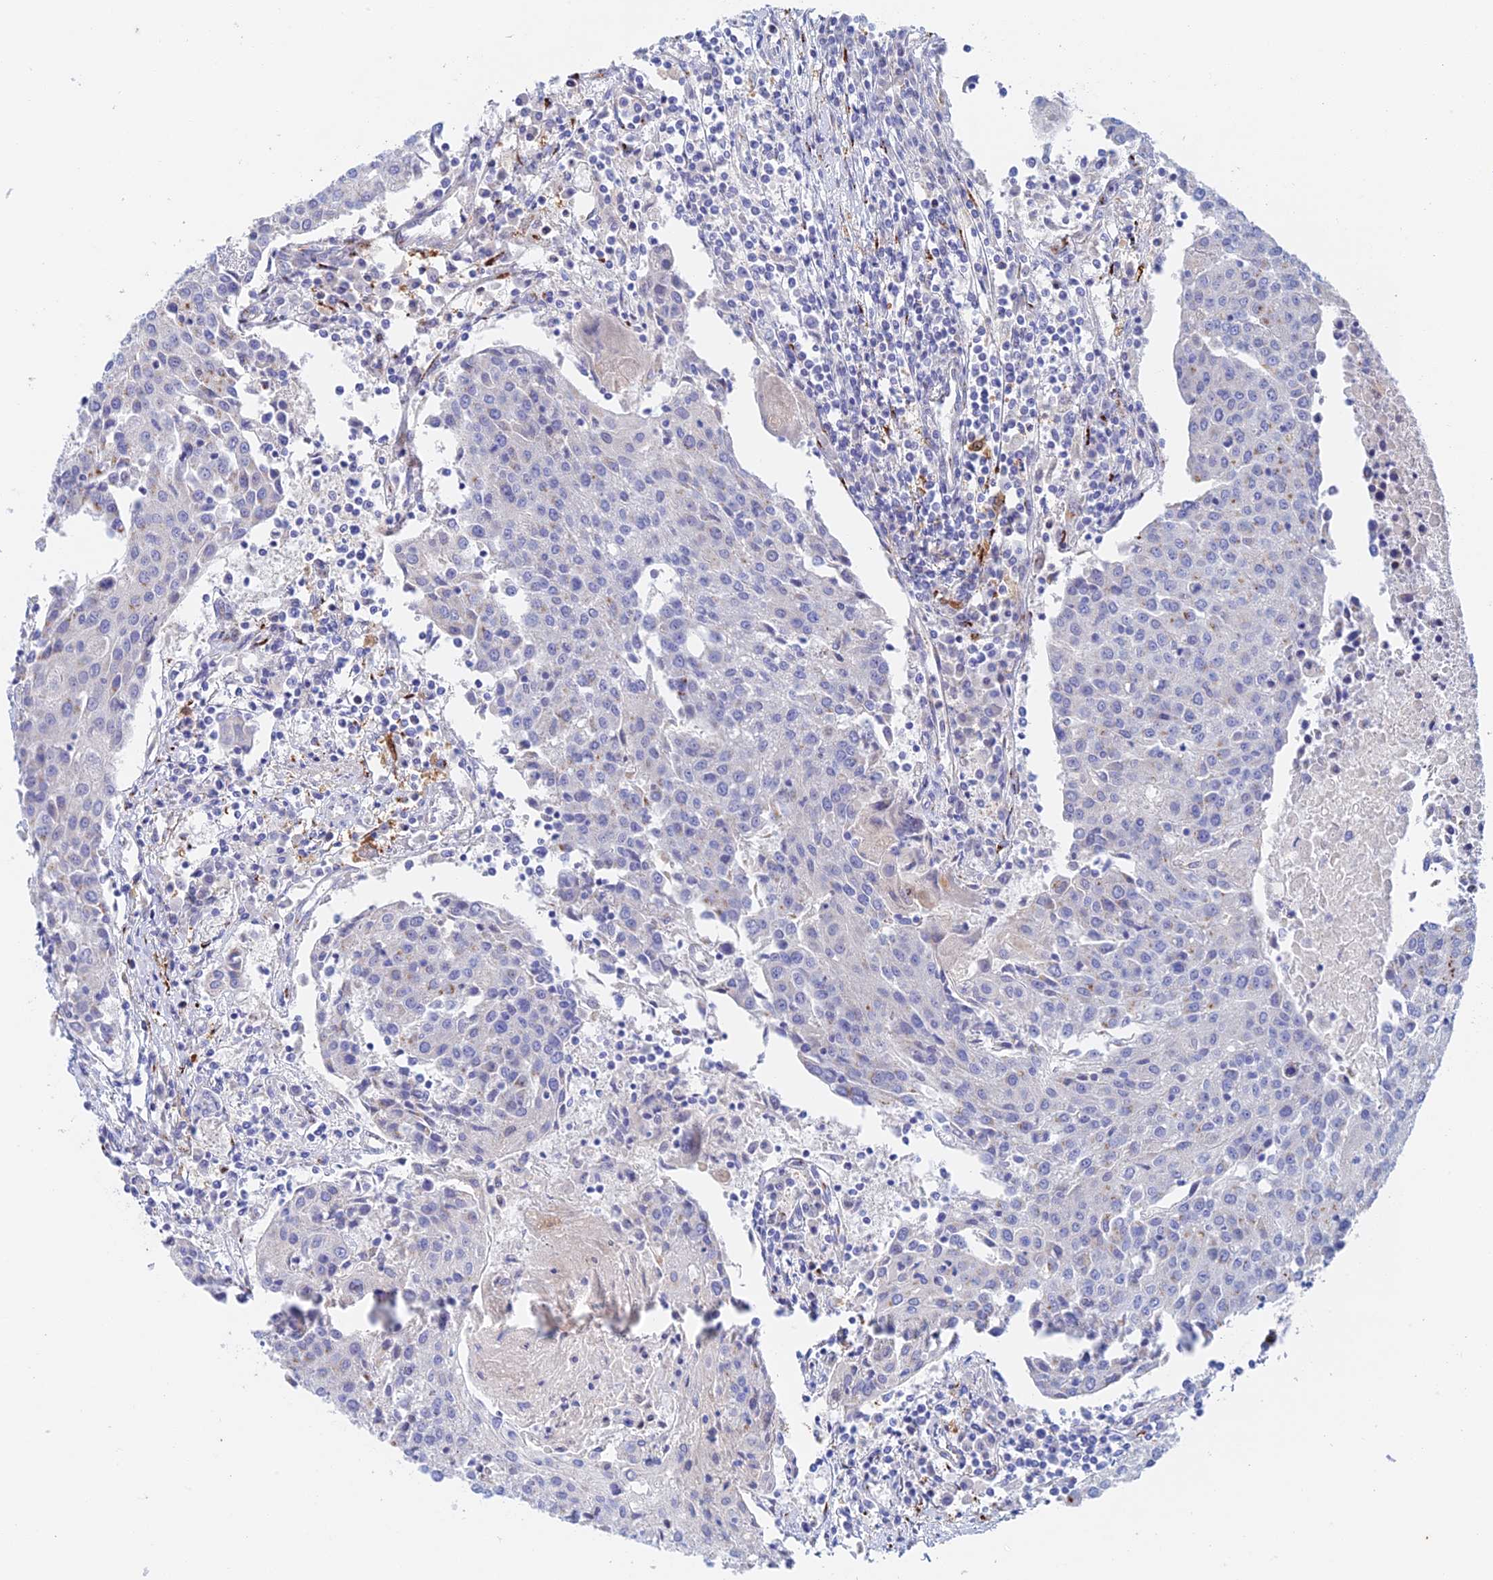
{"staining": {"intensity": "negative", "quantity": "none", "location": "none"}, "tissue": "urothelial cancer", "cell_type": "Tumor cells", "image_type": "cancer", "snomed": [{"axis": "morphology", "description": "Urothelial carcinoma, High grade"}, {"axis": "topography", "description": "Urinary bladder"}], "caption": "A histopathology image of human urothelial cancer is negative for staining in tumor cells.", "gene": "SLC24A3", "patient": {"sex": "female", "age": 85}}